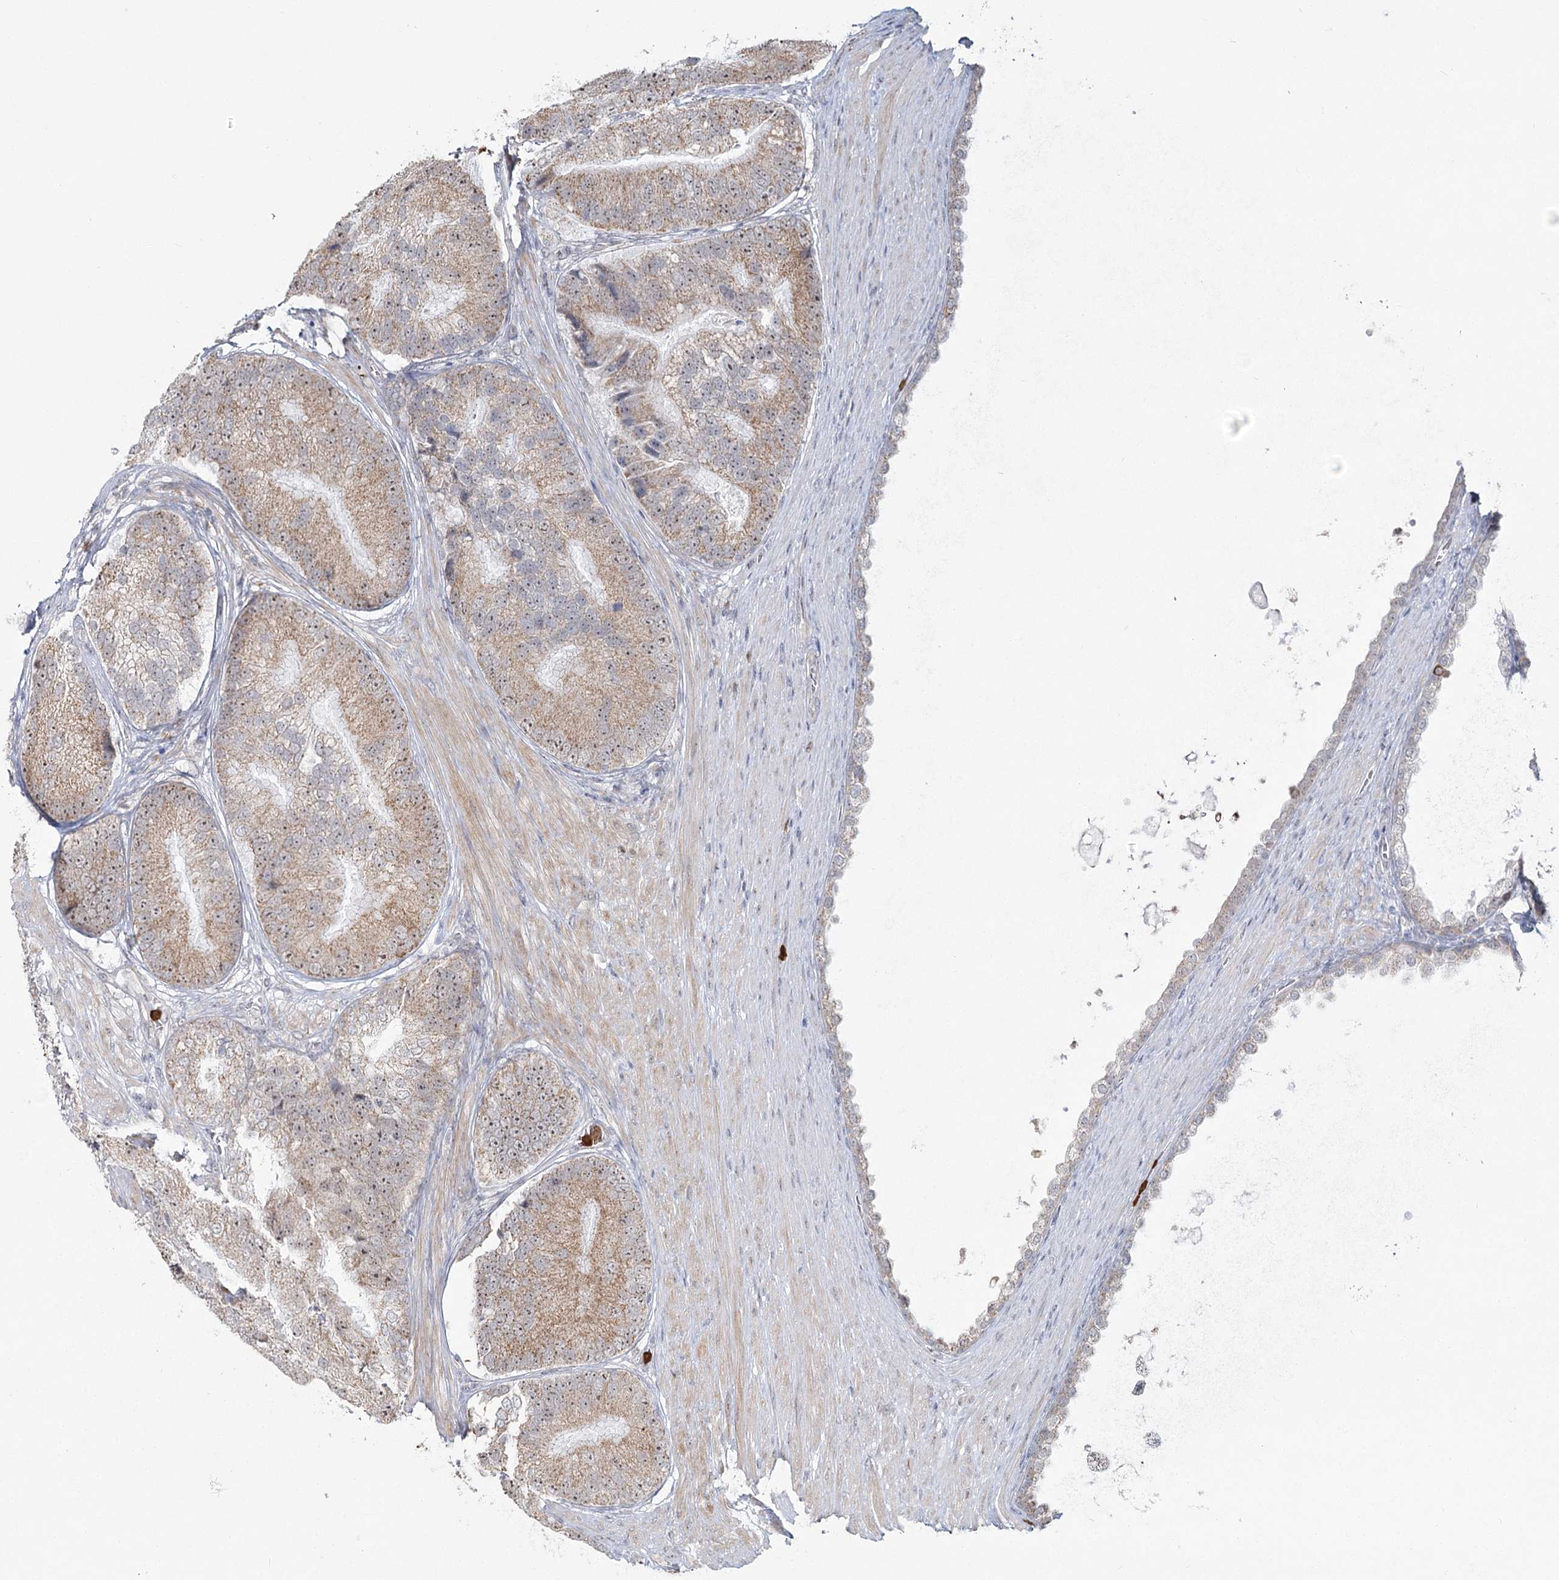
{"staining": {"intensity": "moderate", "quantity": ">75%", "location": "cytoplasmic/membranous,nuclear"}, "tissue": "prostate cancer", "cell_type": "Tumor cells", "image_type": "cancer", "snomed": [{"axis": "morphology", "description": "Adenocarcinoma, High grade"}, {"axis": "topography", "description": "Prostate"}], "caption": "A histopathology image showing moderate cytoplasmic/membranous and nuclear expression in approximately >75% of tumor cells in adenocarcinoma (high-grade) (prostate), as visualized by brown immunohistochemical staining.", "gene": "ATAD1", "patient": {"sex": "male", "age": 70}}